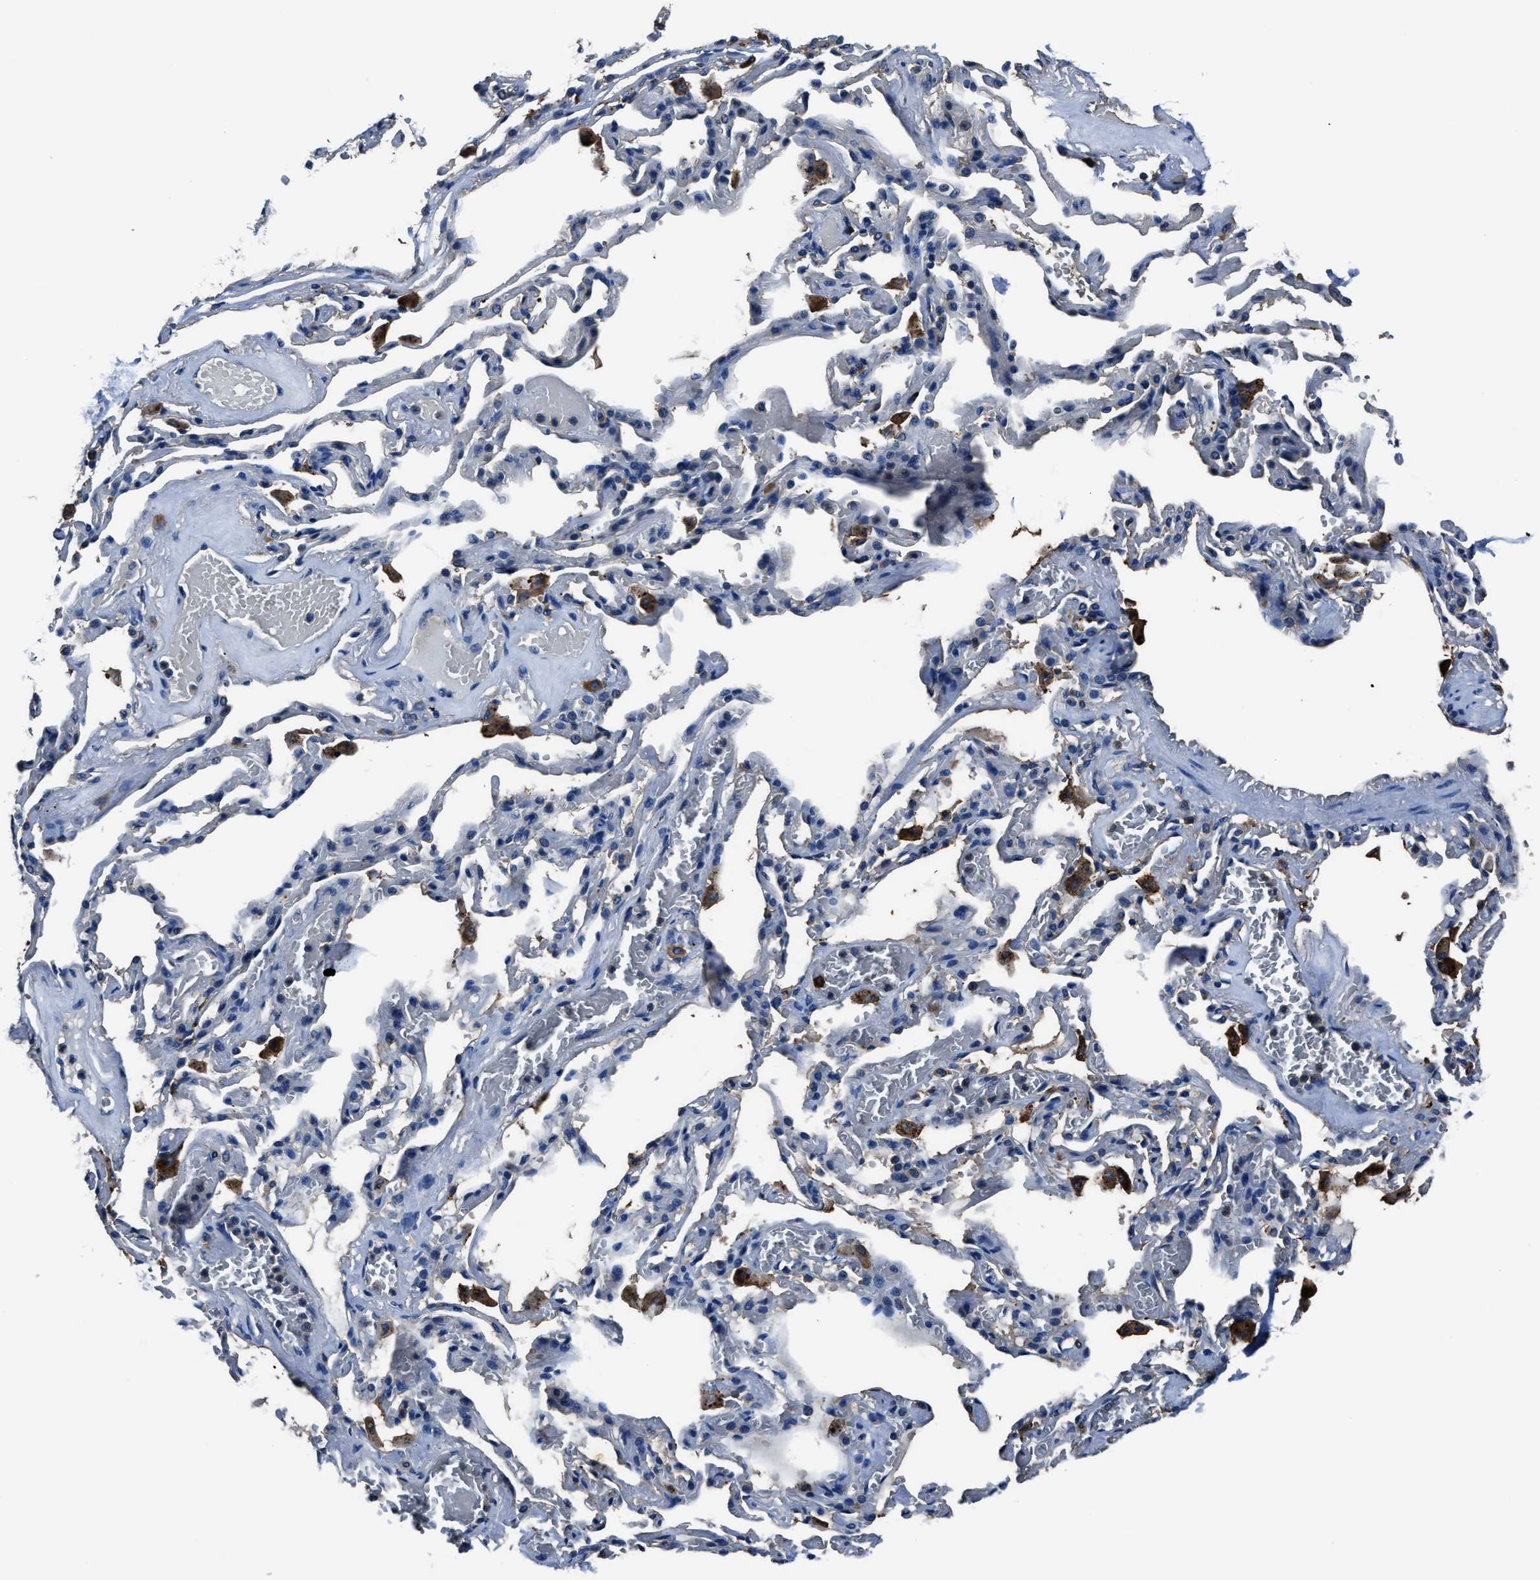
{"staining": {"intensity": "strong", "quantity": "25%-75%", "location": "cytoplasmic/membranous"}, "tissue": "adipose tissue", "cell_type": "Adipocytes", "image_type": "normal", "snomed": [{"axis": "morphology", "description": "Normal tissue, NOS"}, {"axis": "topography", "description": "Cartilage tissue"}, {"axis": "topography", "description": "Lung"}], "caption": "An image of human adipose tissue stained for a protein exhibits strong cytoplasmic/membranous brown staining in adipocytes.", "gene": "FTL", "patient": {"sex": "female", "age": 77}}